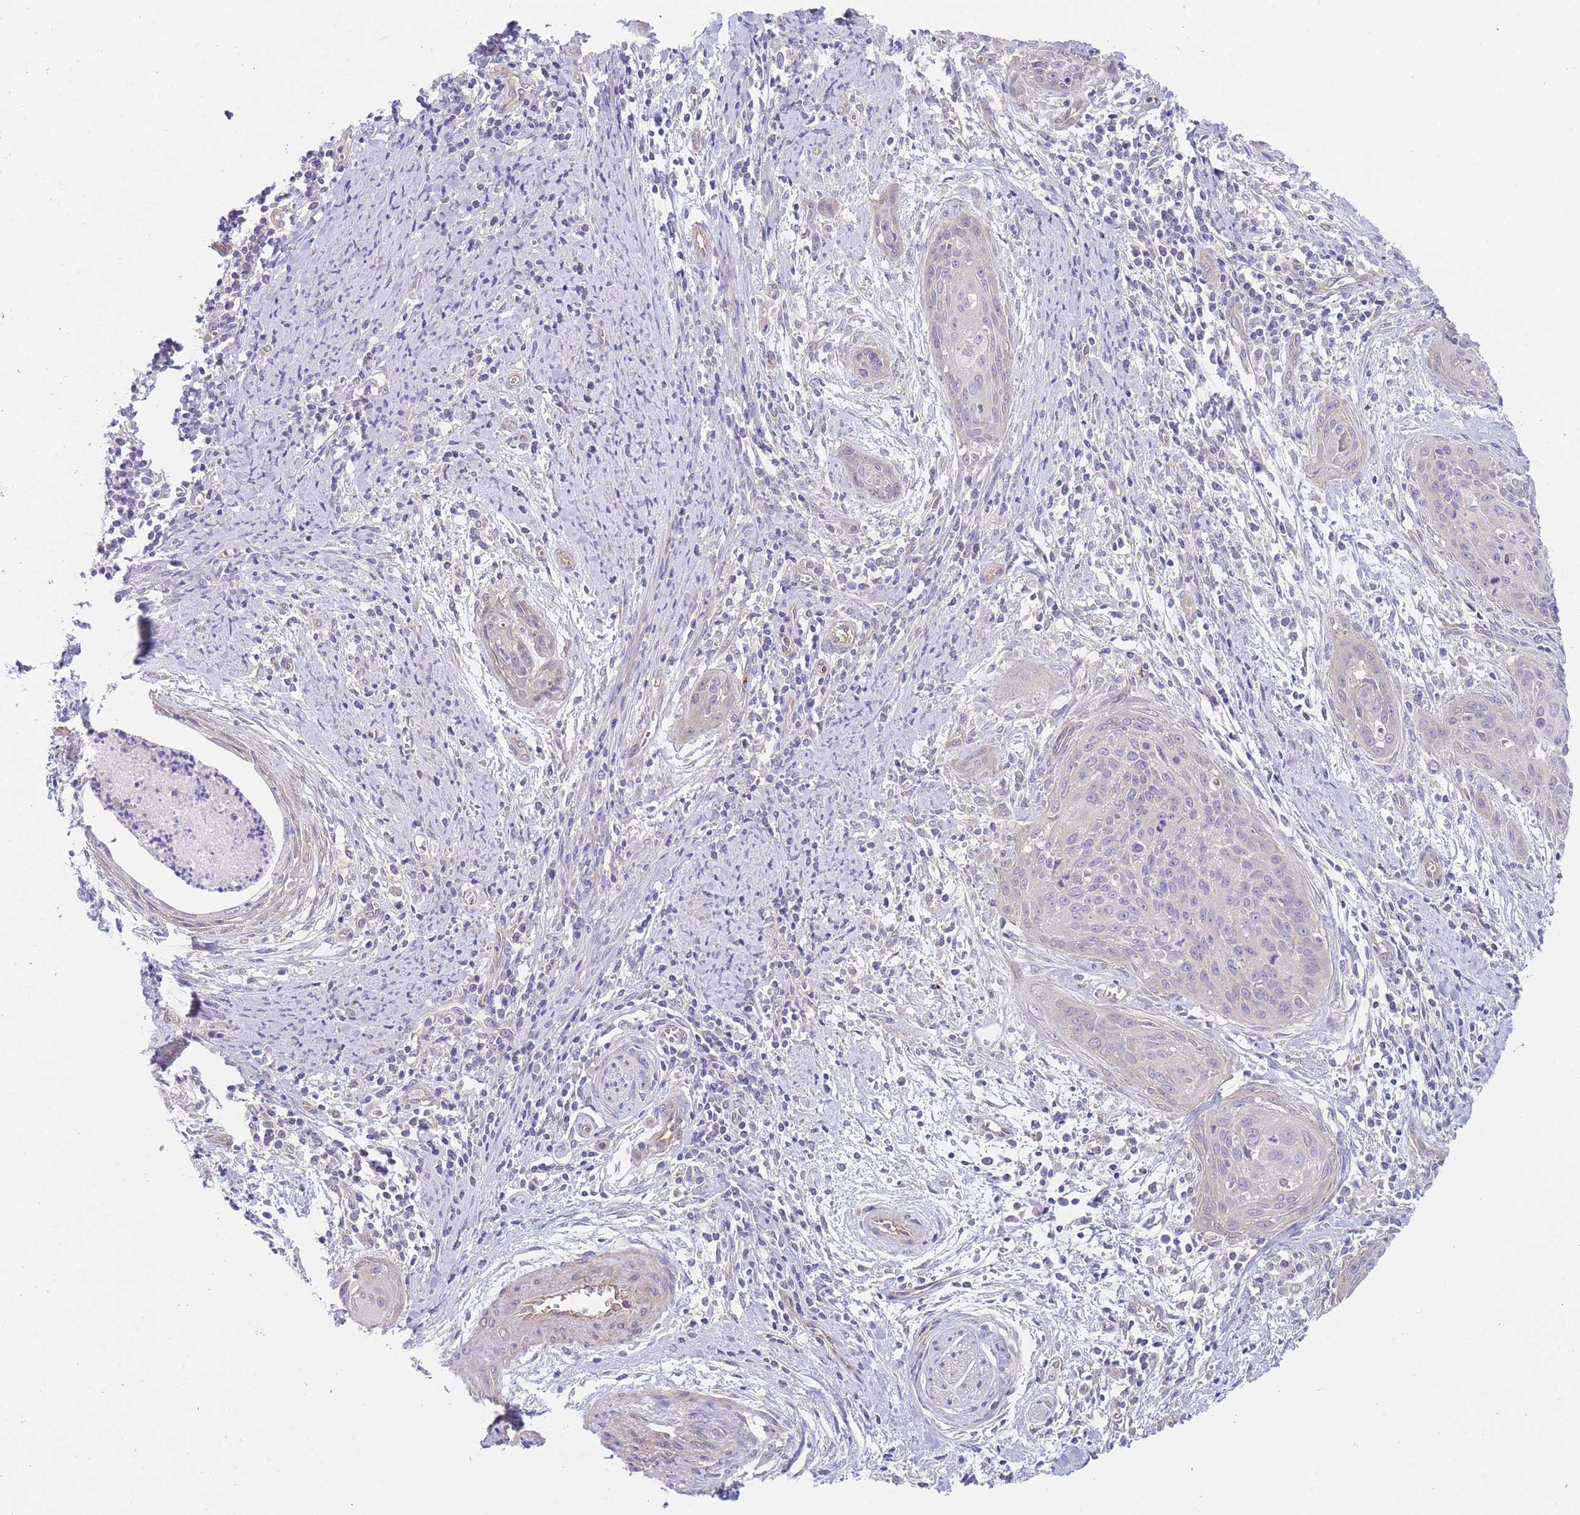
{"staining": {"intensity": "negative", "quantity": "none", "location": "none"}, "tissue": "cervical cancer", "cell_type": "Tumor cells", "image_type": "cancer", "snomed": [{"axis": "morphology", "description": "Squamous cell carcinoma, NOS"}, {"axis": "topography", "description": "Cervix"}], "caption": "Immunohistochemistry histopathology image of neoplastic tissue: human cervical squamous cell carcinoma stained with DAB (3,3'-diaminobenzidine) exhibits no significant protein staining in tumor cells.", "gene": "ZNF281", "patient": {"sex": "female", "age": 55}}